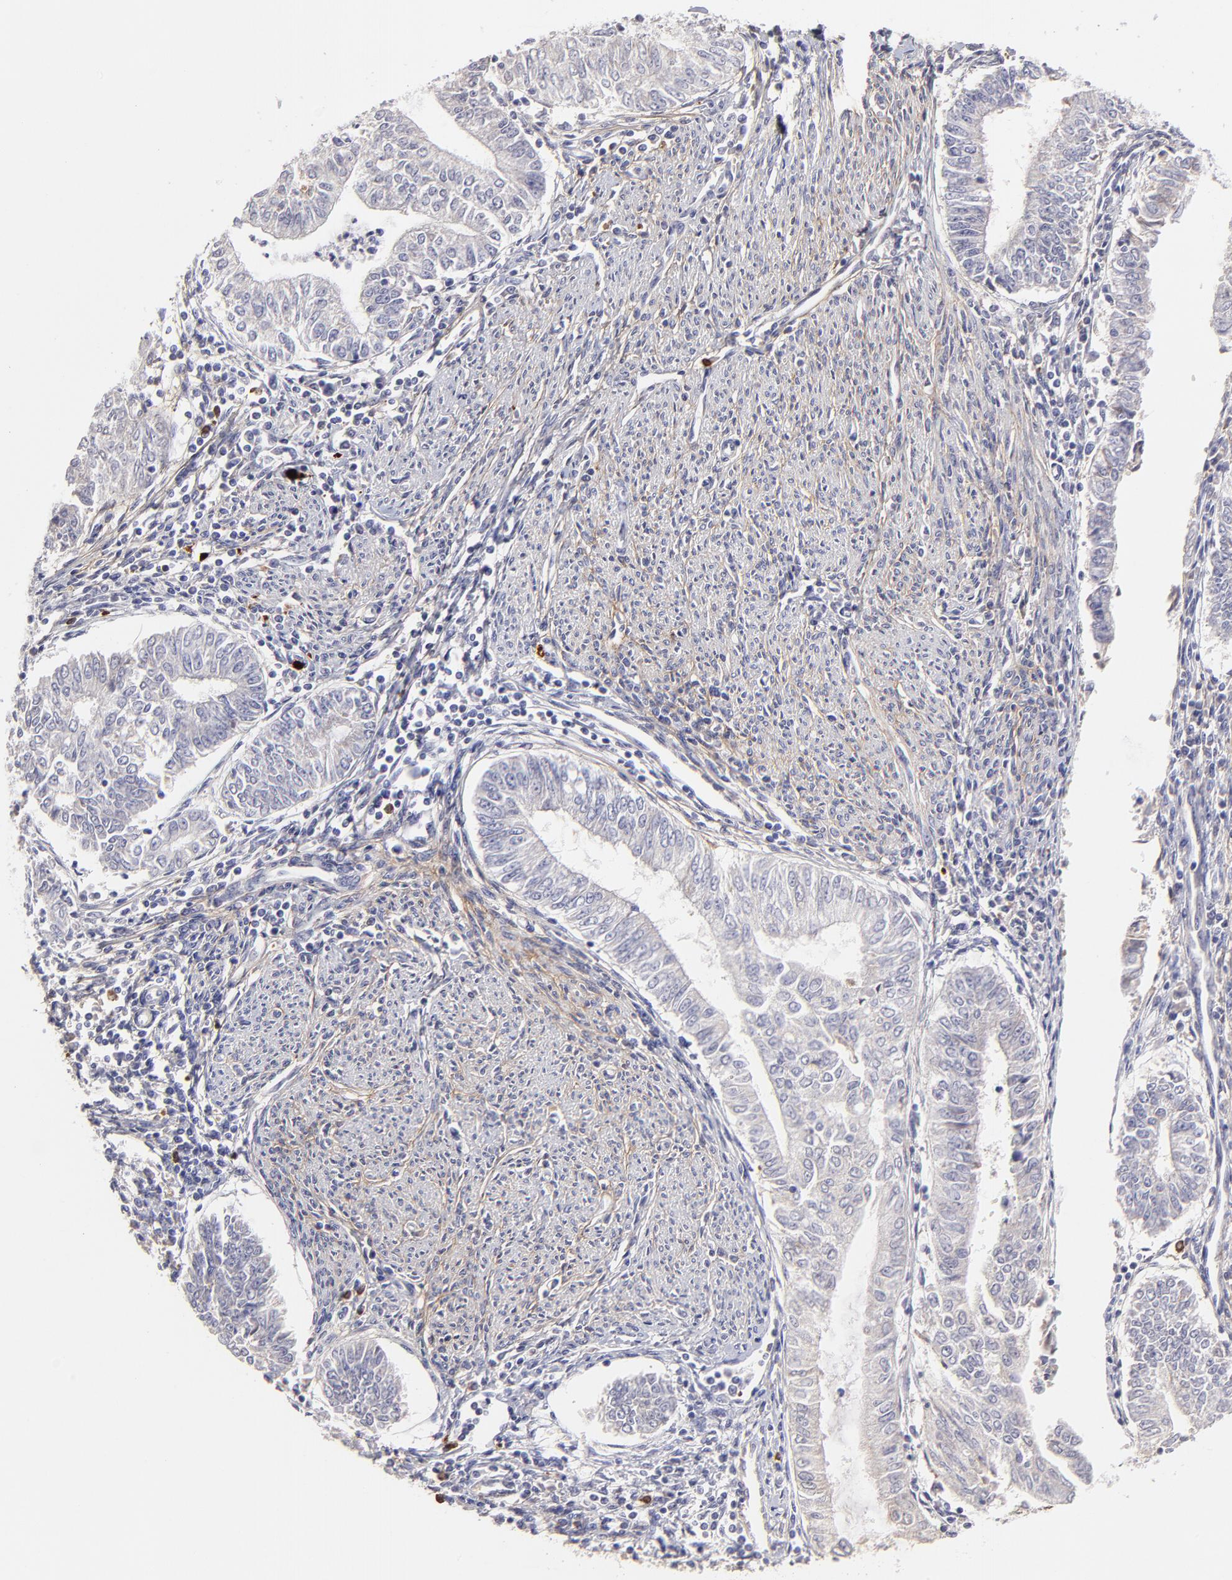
{"staining": {"intensity": "negative", "quantity": "none", "location": "none"}, "tissue": "endometrial cancer", "cell_type": "Tumor cells", "image_type": "cancer", "snomed": [{"axis": "morphology", "description": "Adenocarcinoma, NOS"}, {"axis": "topography", "description": "Endometrium"}], "caption": "Image shows no protein expression in tumor cells of endometrial cancer (adenocarcinoma) tissue. (DAB IHC with hematoxylin counter stain).", "gene": "BTG2", "patient": {"sex": "female", "age": 66}}